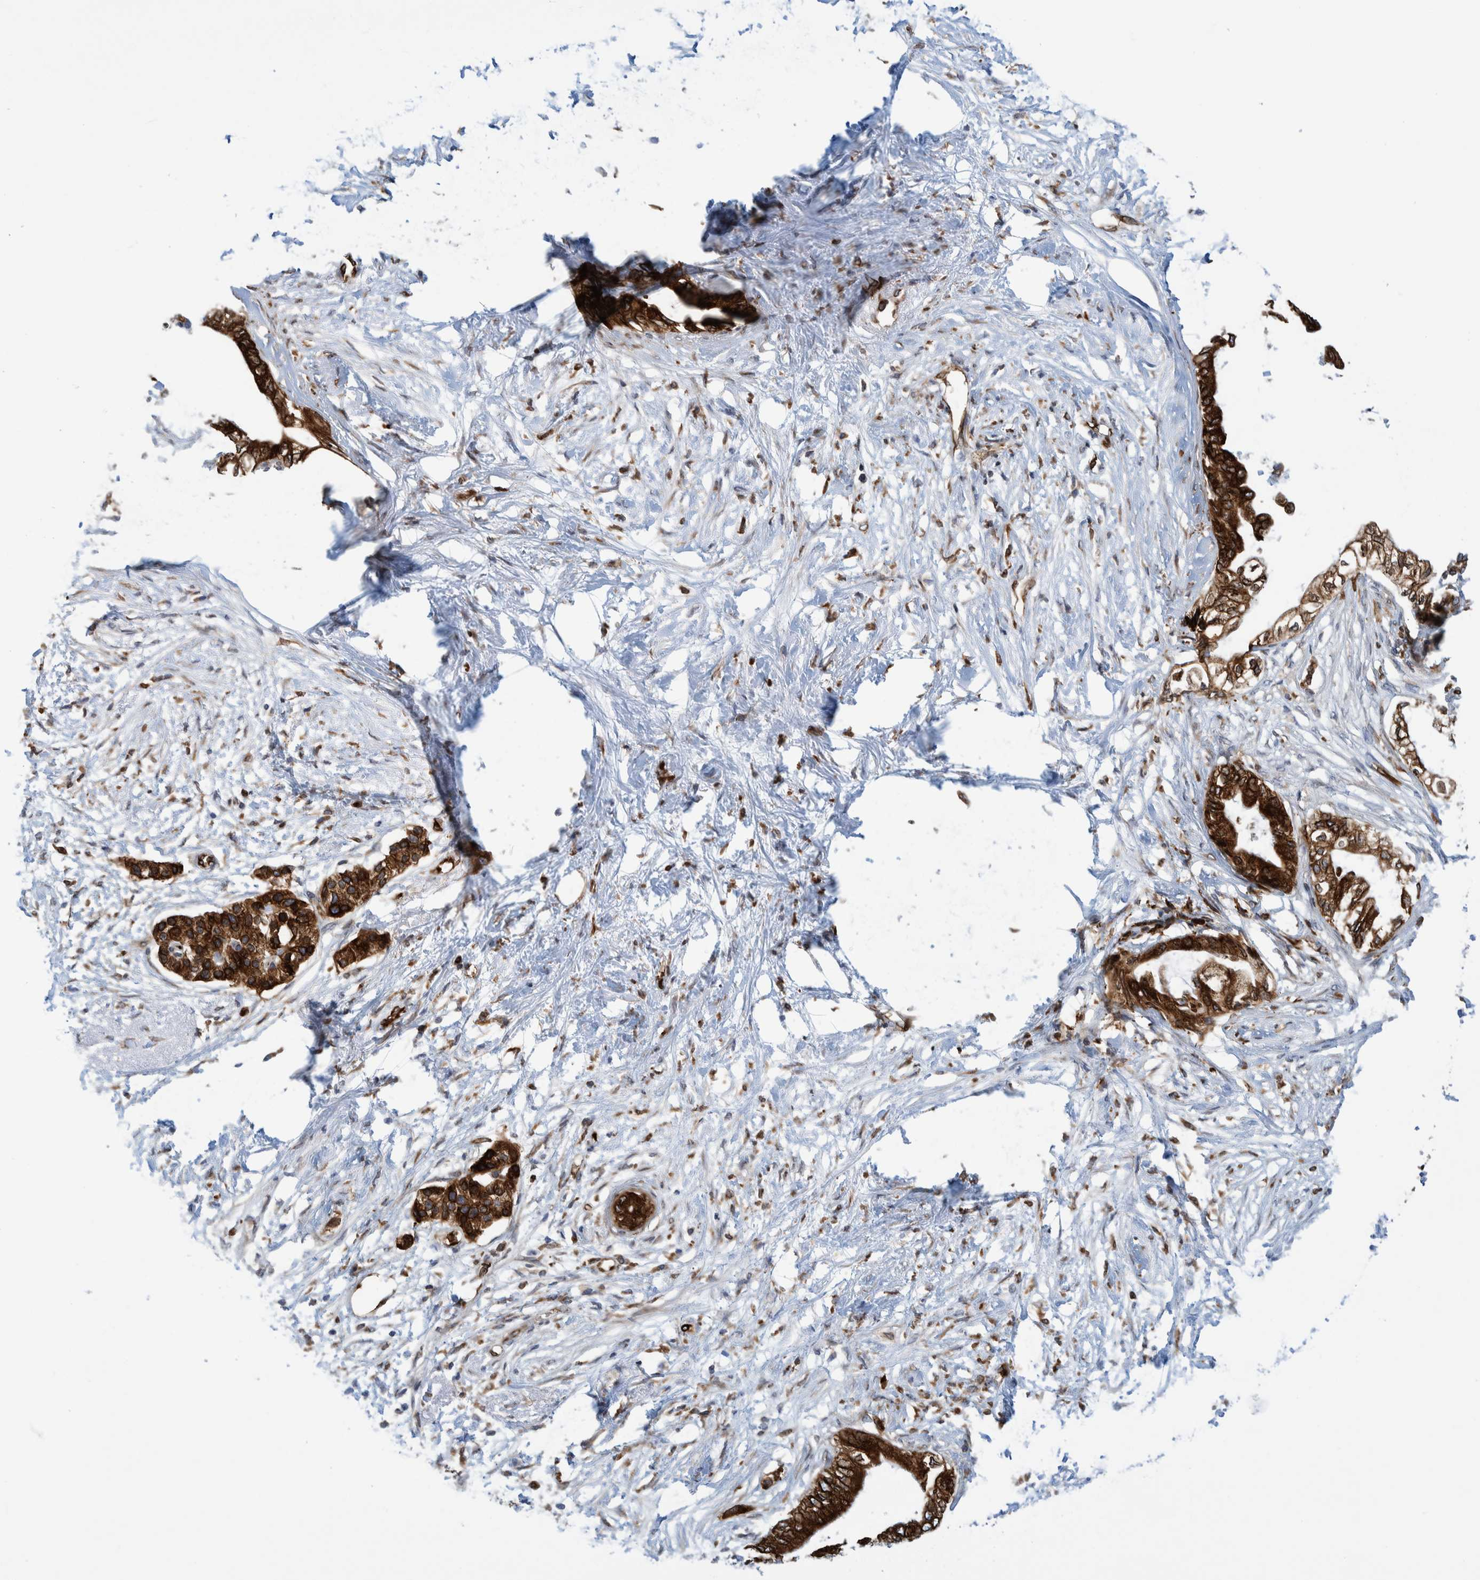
{"staining": {"intensity": "strong", "quantity": ">75%", "location": "cytoplasmic/membranous"}, "tissue": "pancreatic cancer", "cell_type": "Tumor cells", "image_type": "cancer", "snomed": [{"axis": "morphology", "description": "Normal tissue, NOS"}, {"axis": "morphology", "description": "Adenocarcinoma, NOS"}, {"axis": "topography", "description": "Pancreas"}, {"axis": "topography", "description": "Duodenum"}], "caption": "Immunohistochemistry micrograph of neoplastic tissue: human adenocarcinoma (pancreatic) stained using IHC reveals high levels of strong protein expression localized specifically in the cytoplasmic/membranous of tumor cells, appearing as a cytoplasmic/membranous brown color.", "gene": "THEM6", "patient": {"sex": "female", "age": 60}}